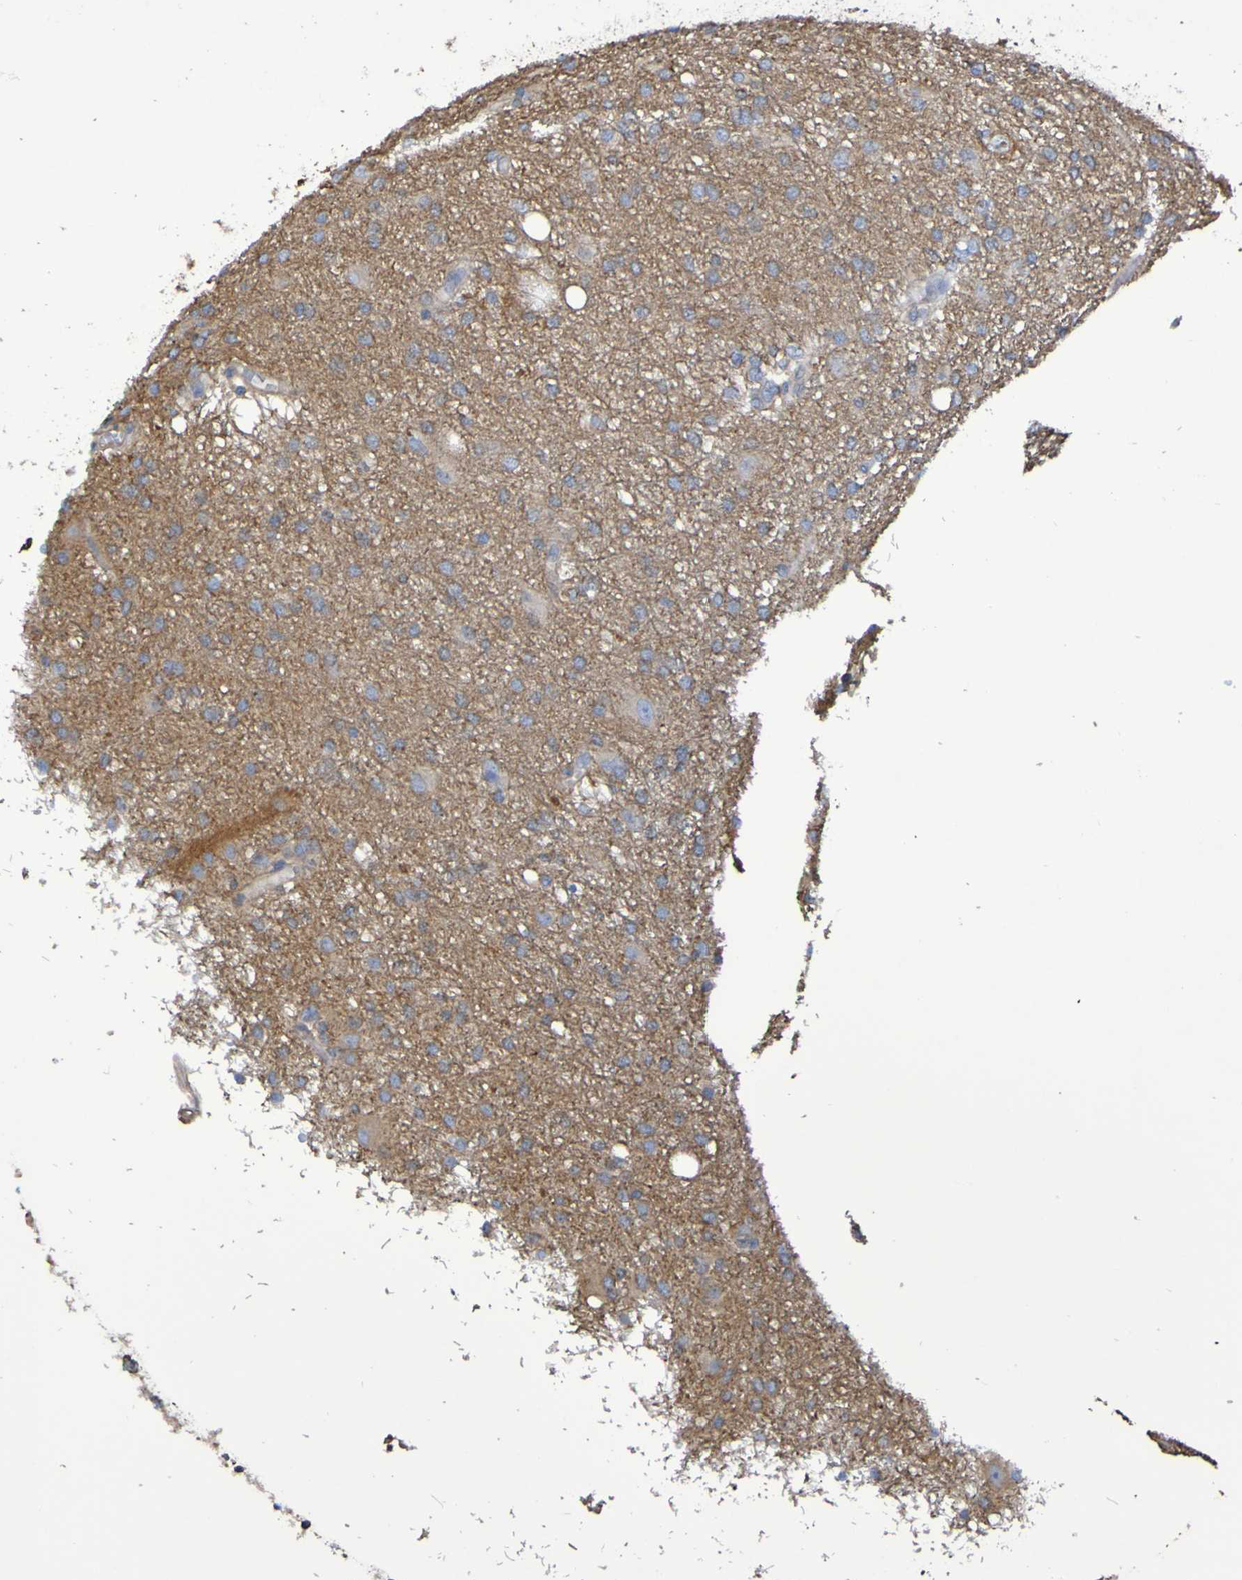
{"staining": {"intensity": "negative", "quantity": "none", "location": "none"}, "tissue": "glioma", "cell_type": "Tumor cells", "image_type": "cancer", "snomed": [{"axis": "morphology", "description": "Glioma, malignant, High grade"}, {"axis": "topography", "description": "Brain"}], "caption": "Tumor cells show no significant staining in malignant glioma (high-grade).", "gene": "SYNJ1", "patient": {"sex": "female", "age": 59}}